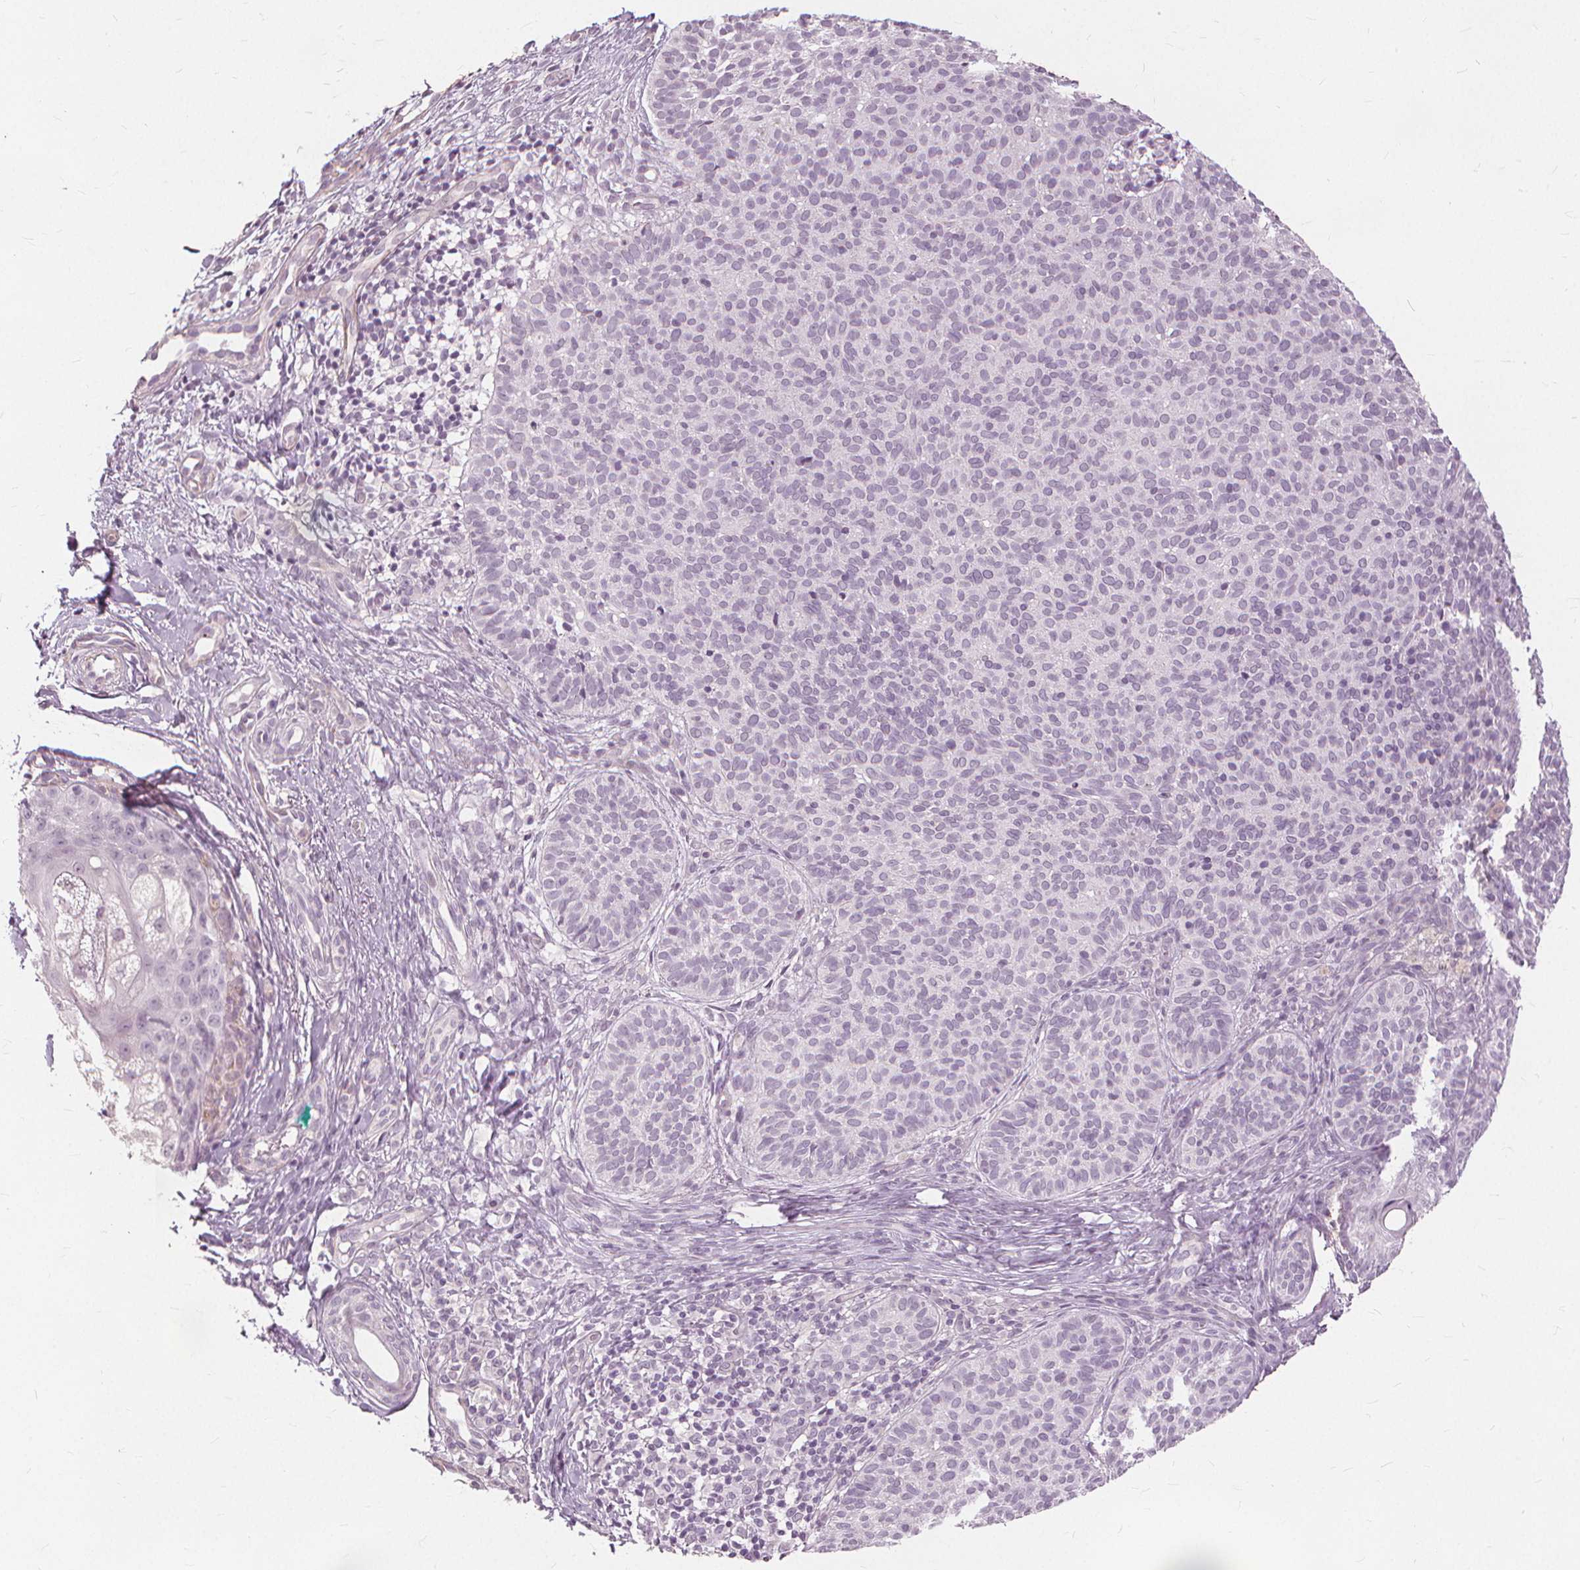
{"staining": {"intensity": "negative", "quantity": "none", "location": "none"}, "tissue": "skin cancer", "cell_type": "Tumor cells", "image_type": "cancer", "snomed": [{"axis": "morphology", "description": "Basal cell carcinoma"}, {"axis": "topography", "description": "Skin"}], "caption": "A histopathology image of skin cancer stained for a protein demonstrates no brown staining in tumor cells.", "gene": "SFTPD", "patient": {"sex": "male", "age": 57}}